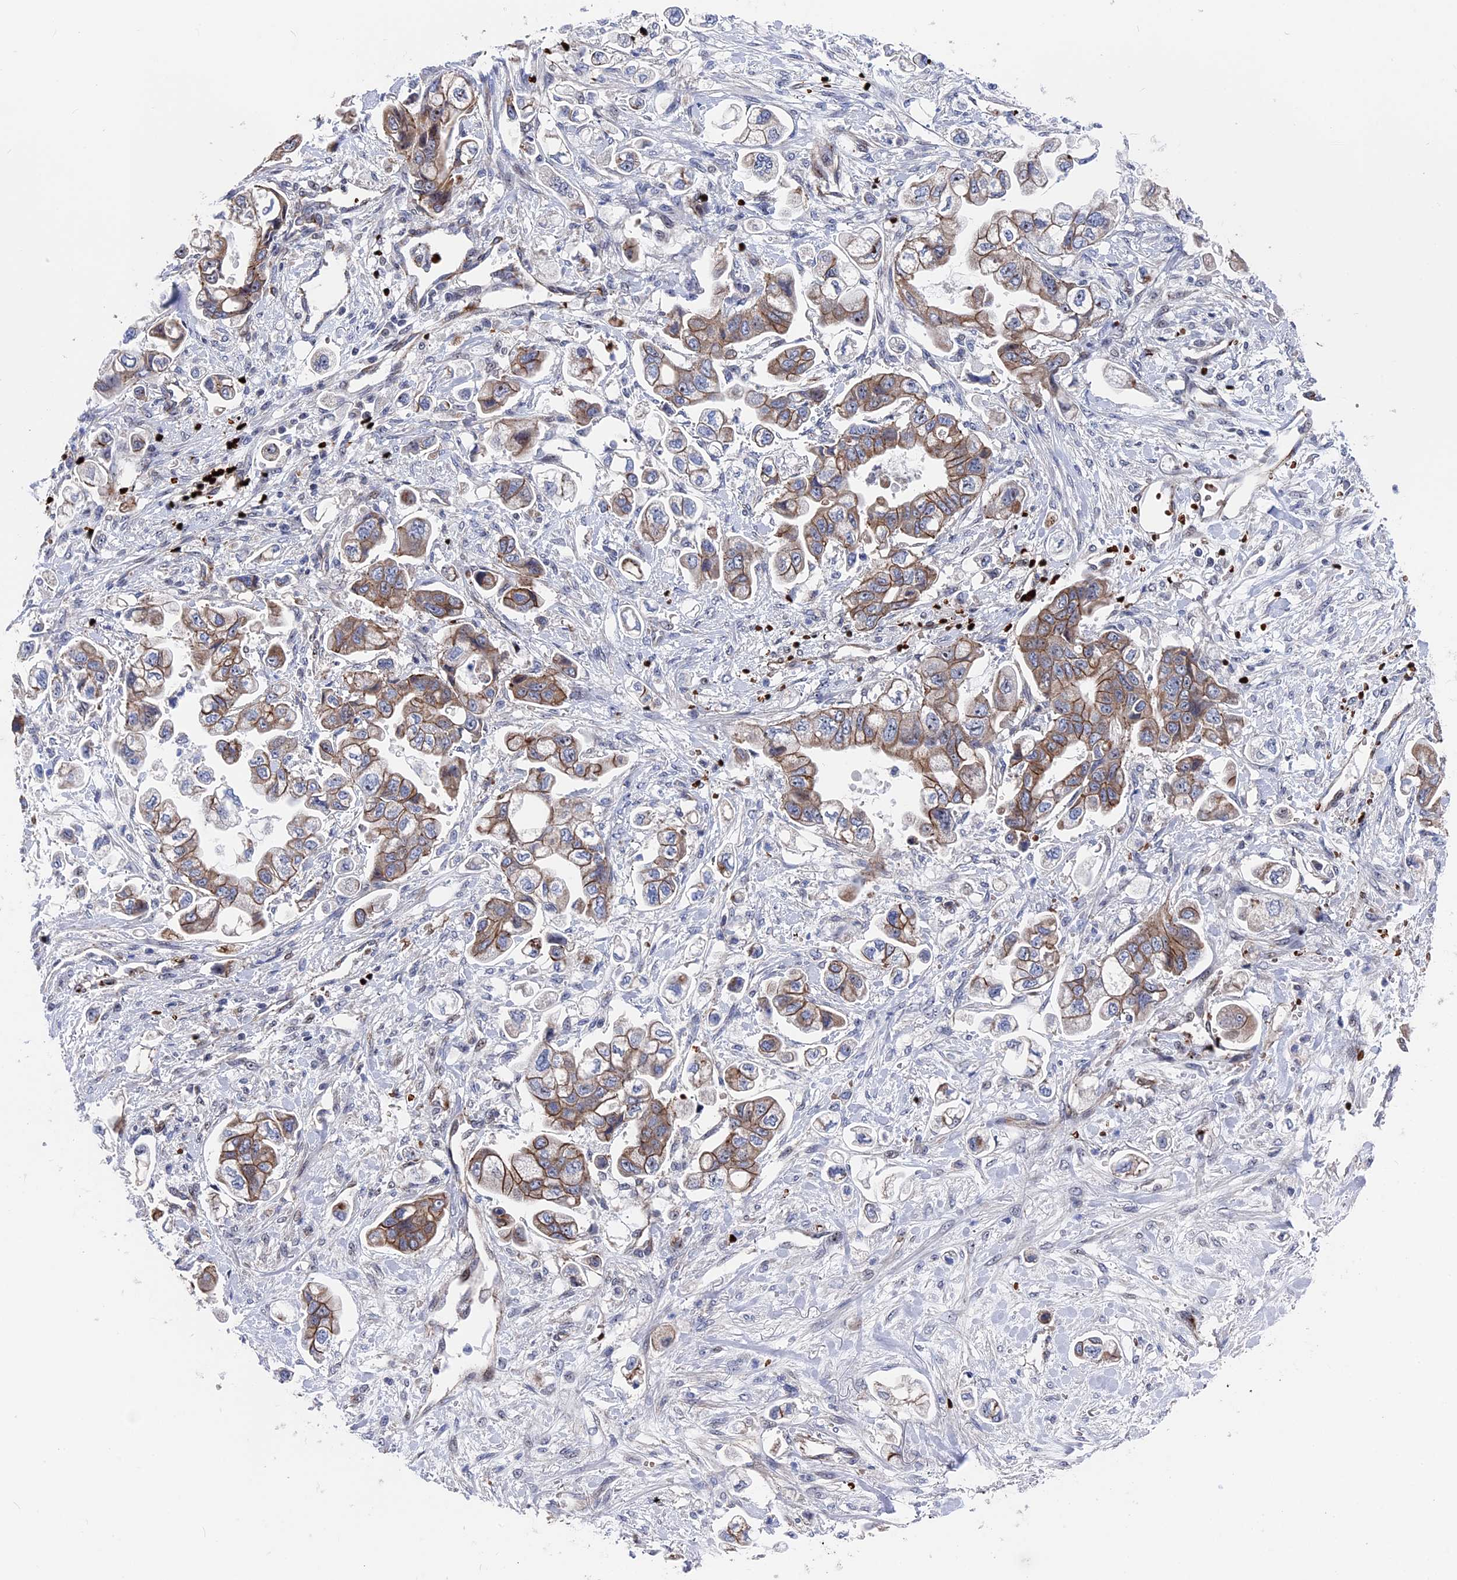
{"staining": {"intensity": "moderate", "quantity": "25%-75%", "location": "cytoplasmic/membranous"}, "tissue": "stomach cancer", "cell_type": "Tumor cells", "image_type": "cancer", "snomed": [{"axis": "morphology", "description": "Adenocarcinoma, NOS"}, {"axis": "topography", "description": "Stomach"}], "caption": "This image reveals IHC staining of stomach cancer, with medium moderate cytoplasmic/membranous positivity in approximately 25%-75% of tumor cells.", "gene": "EXOSC9", "patient": {"sex": "male", "age": 62}}